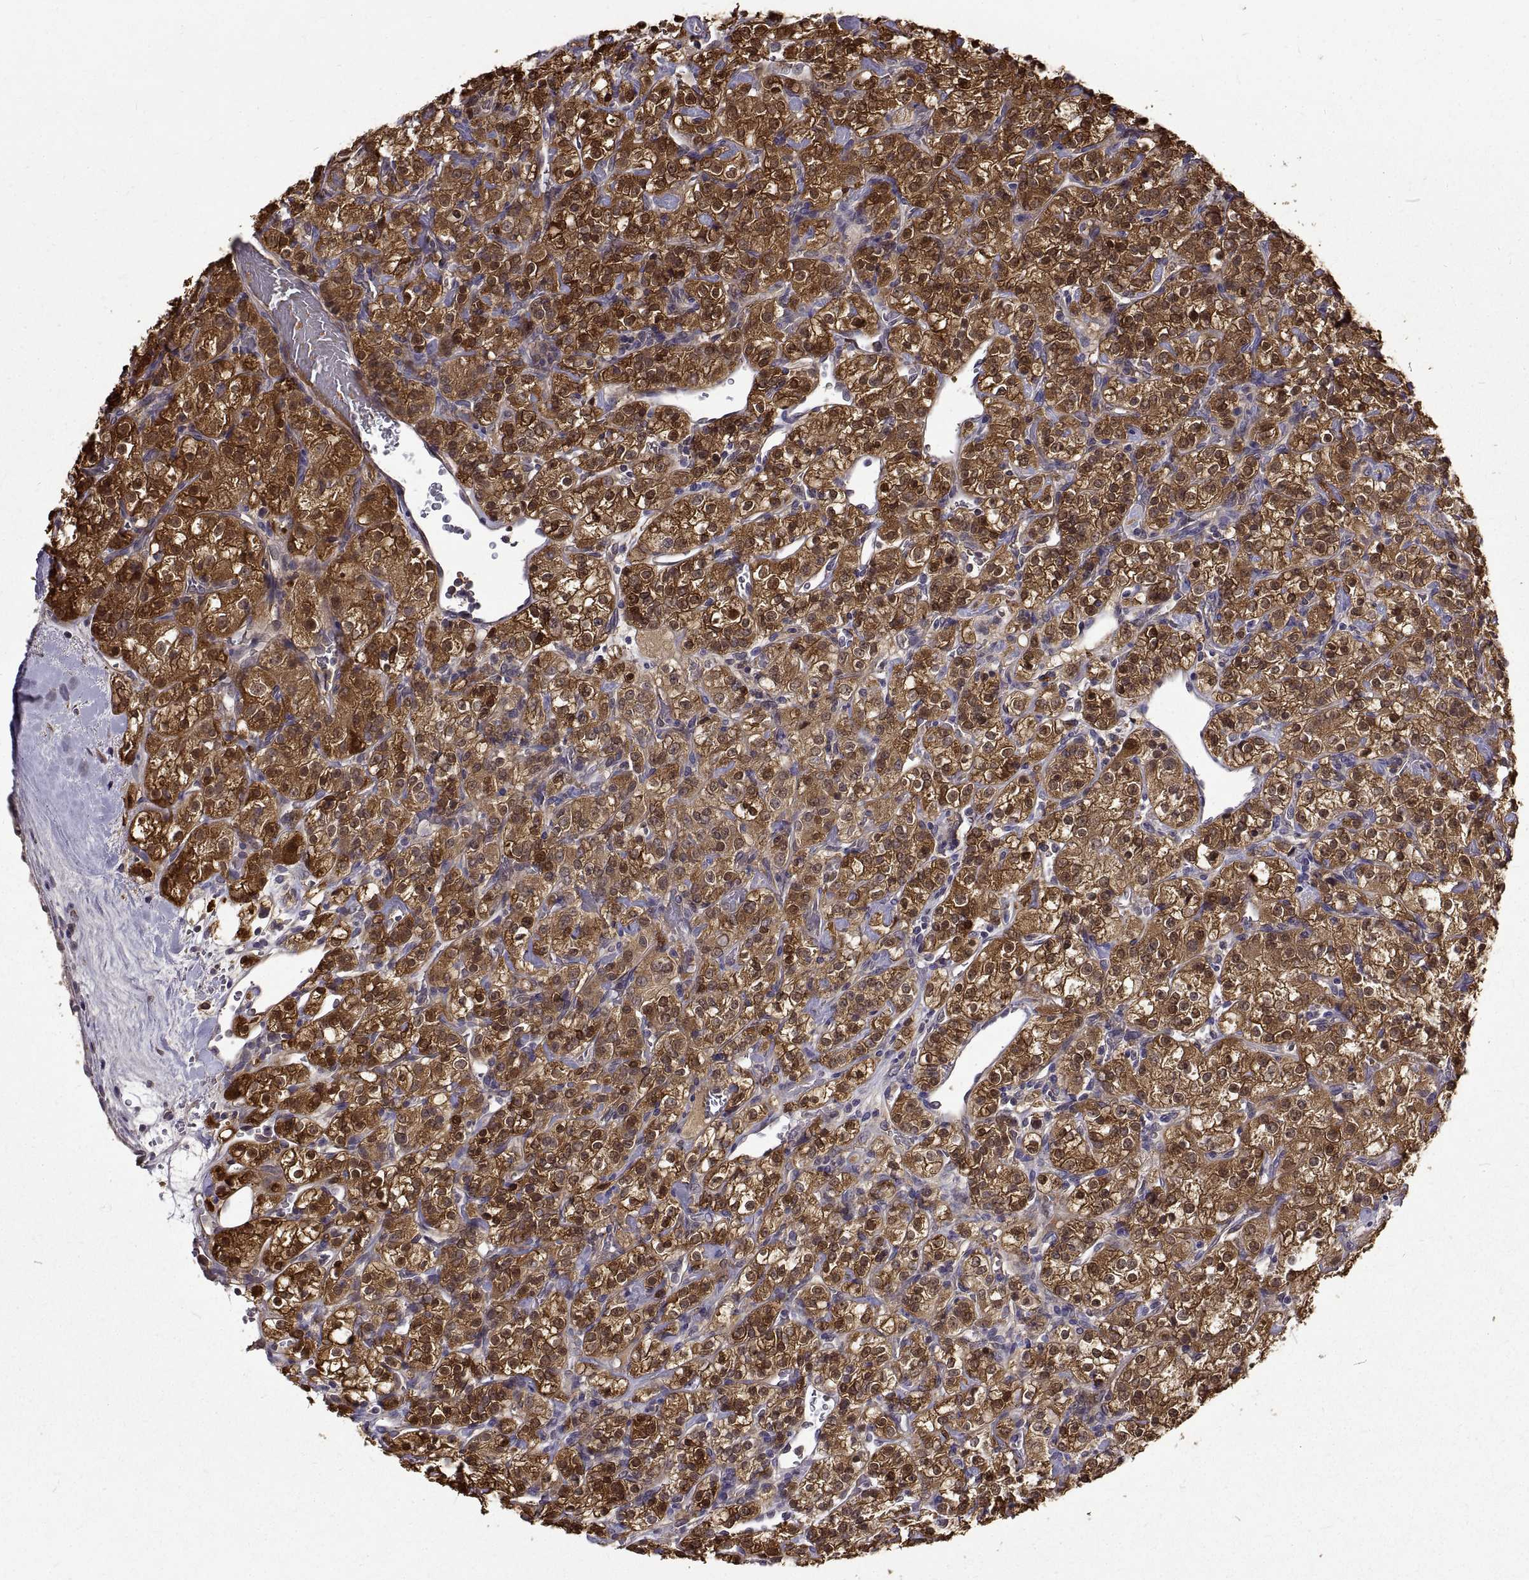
{"staining": {"intensity": "strong", "quantity": ">75%", "location": "cytoplasmic/membranous,nuclear"}, "tissue": "renal cancer", "cell_type": "Tumor cells", "image_type": "cancer", "snomed": [{"axis": "morphology", "description": "Adenocarcinoma, NOS"}, {"axis": "topography", "description": "Kidney"}], "caption": "A photomicrograph showing strong cytoplasmic/membranous and nuclear staining in about >75% of tumor cells in renal cancer, as visualized by brown immunohistochemical staining.", "gene": "PEA15", "patient": {"sex": "male", "age": 77}}